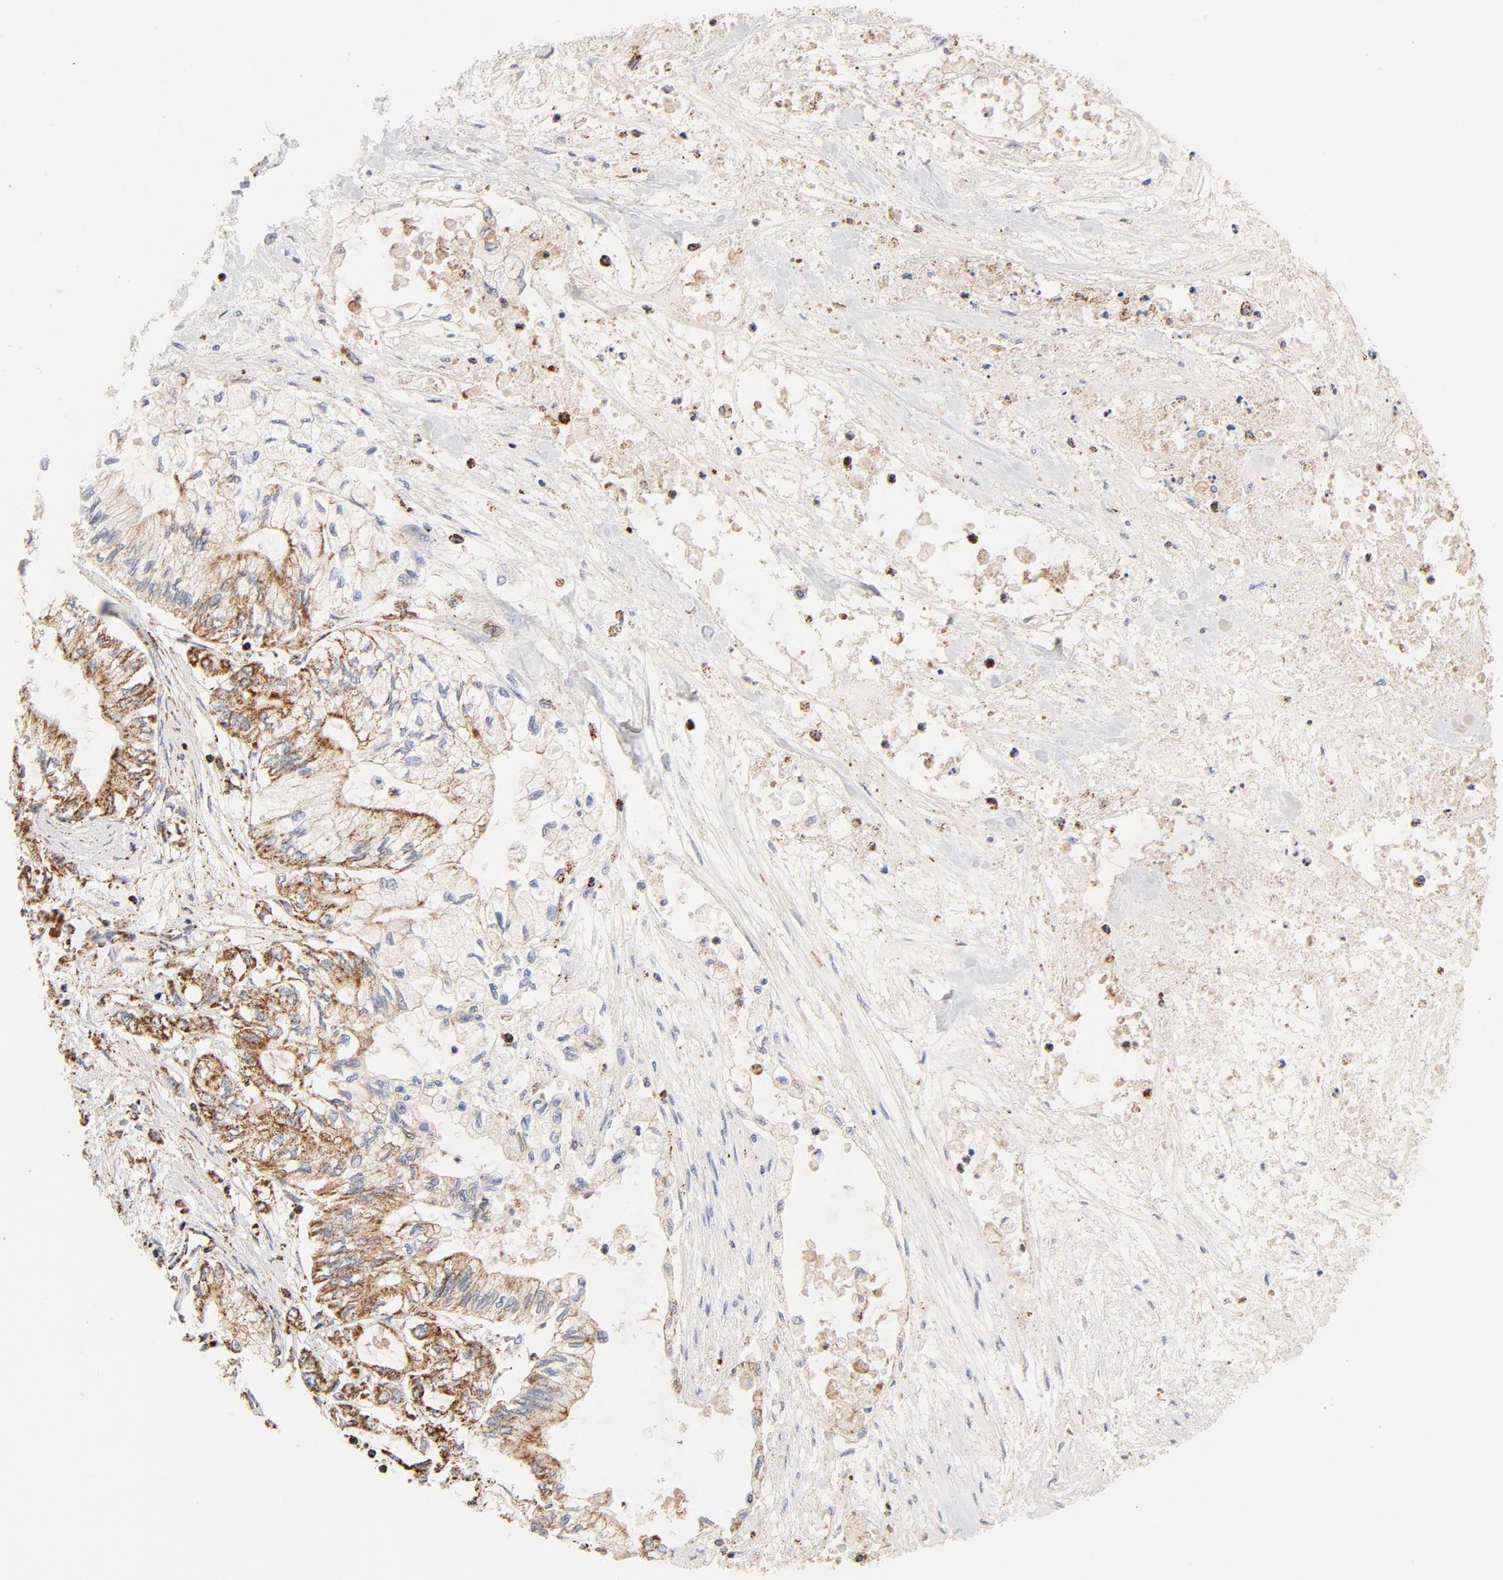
{"staining": {"intensity": "moderate", "quantity": ">75%", "location": "nuclear"}, "tissue": "pancreatic cancer", "cell_type": "Tumor cells", "image_type": "cancer", "snomed": [{"axis": "morphology", "description": "Adenocarcinoma, NOS"}, {"axis": "topography", "description": "Pancreas"}], "caption": "High-power microscopy captured an IHC histopathology image of pancreatic cancer (adenocarcinoma), revealing moderate nuclear positivity in about >75% of tumor cells.", "gene": "COX4I1", "patient": {"sex": "male", "age": 79}}